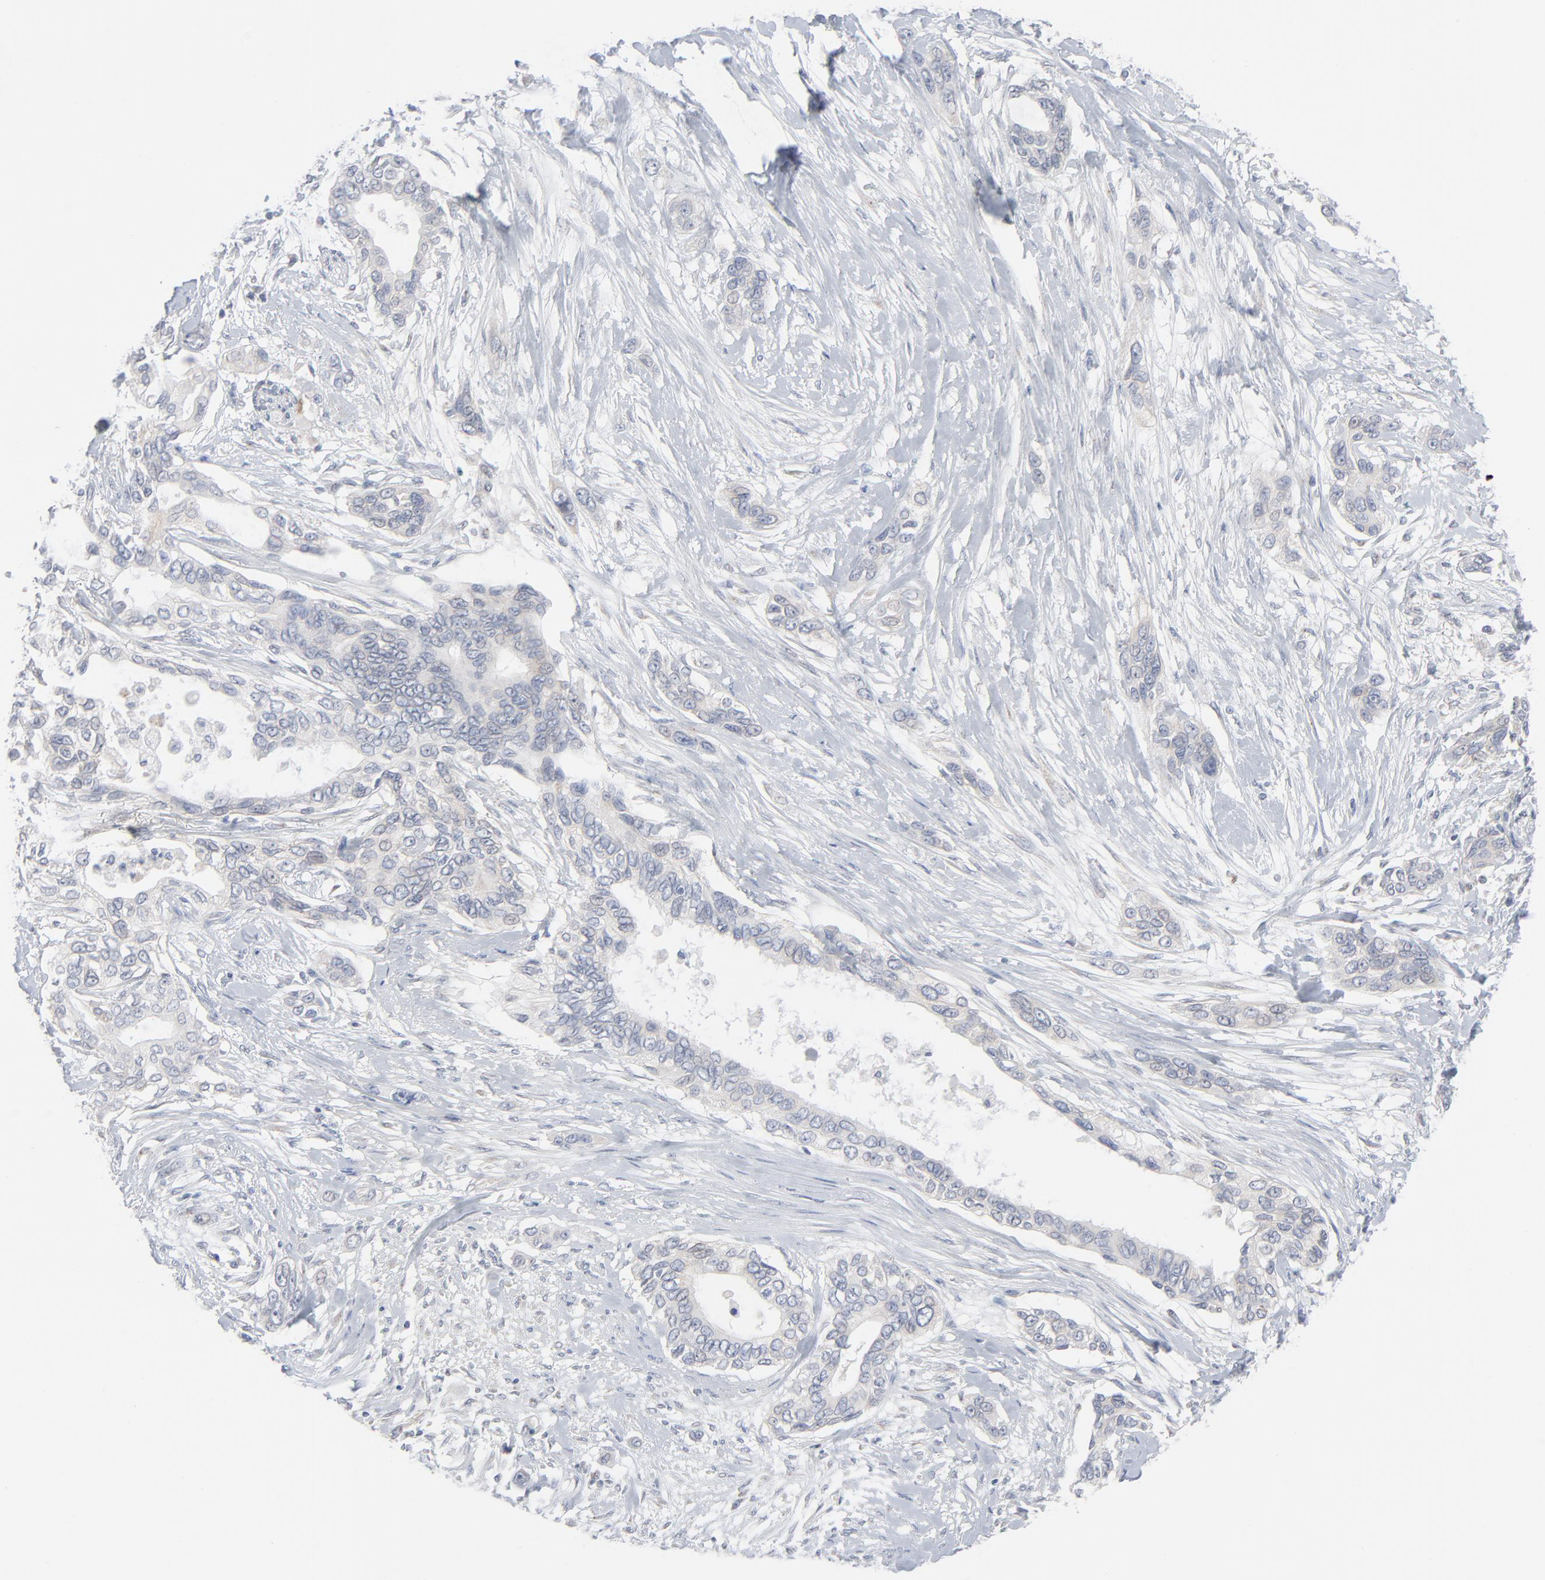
{"staining": {"intensity": "weak", "quantity": "25%-75%", "location": "cytoplasmic/membranous"}, "tissue": "pancreatic cancer", "cell_type": "Tumor cells", "image_type": "cancer", "snomed": [{"axis": "morphology", "description": "Adenocarcinoma, NOS"}, {"axis": "topography", "description": "Pancreas"}], "caption": "Immunohistochemical staining of pancreatic cancer (adenocarcinoma) displays low levels of weak cytoplasmic/membranous protein positivity in approximately 25%-75% of tumor cells.", "gene": "KDSR", "patient": {"sex": "female", "age": 60}}